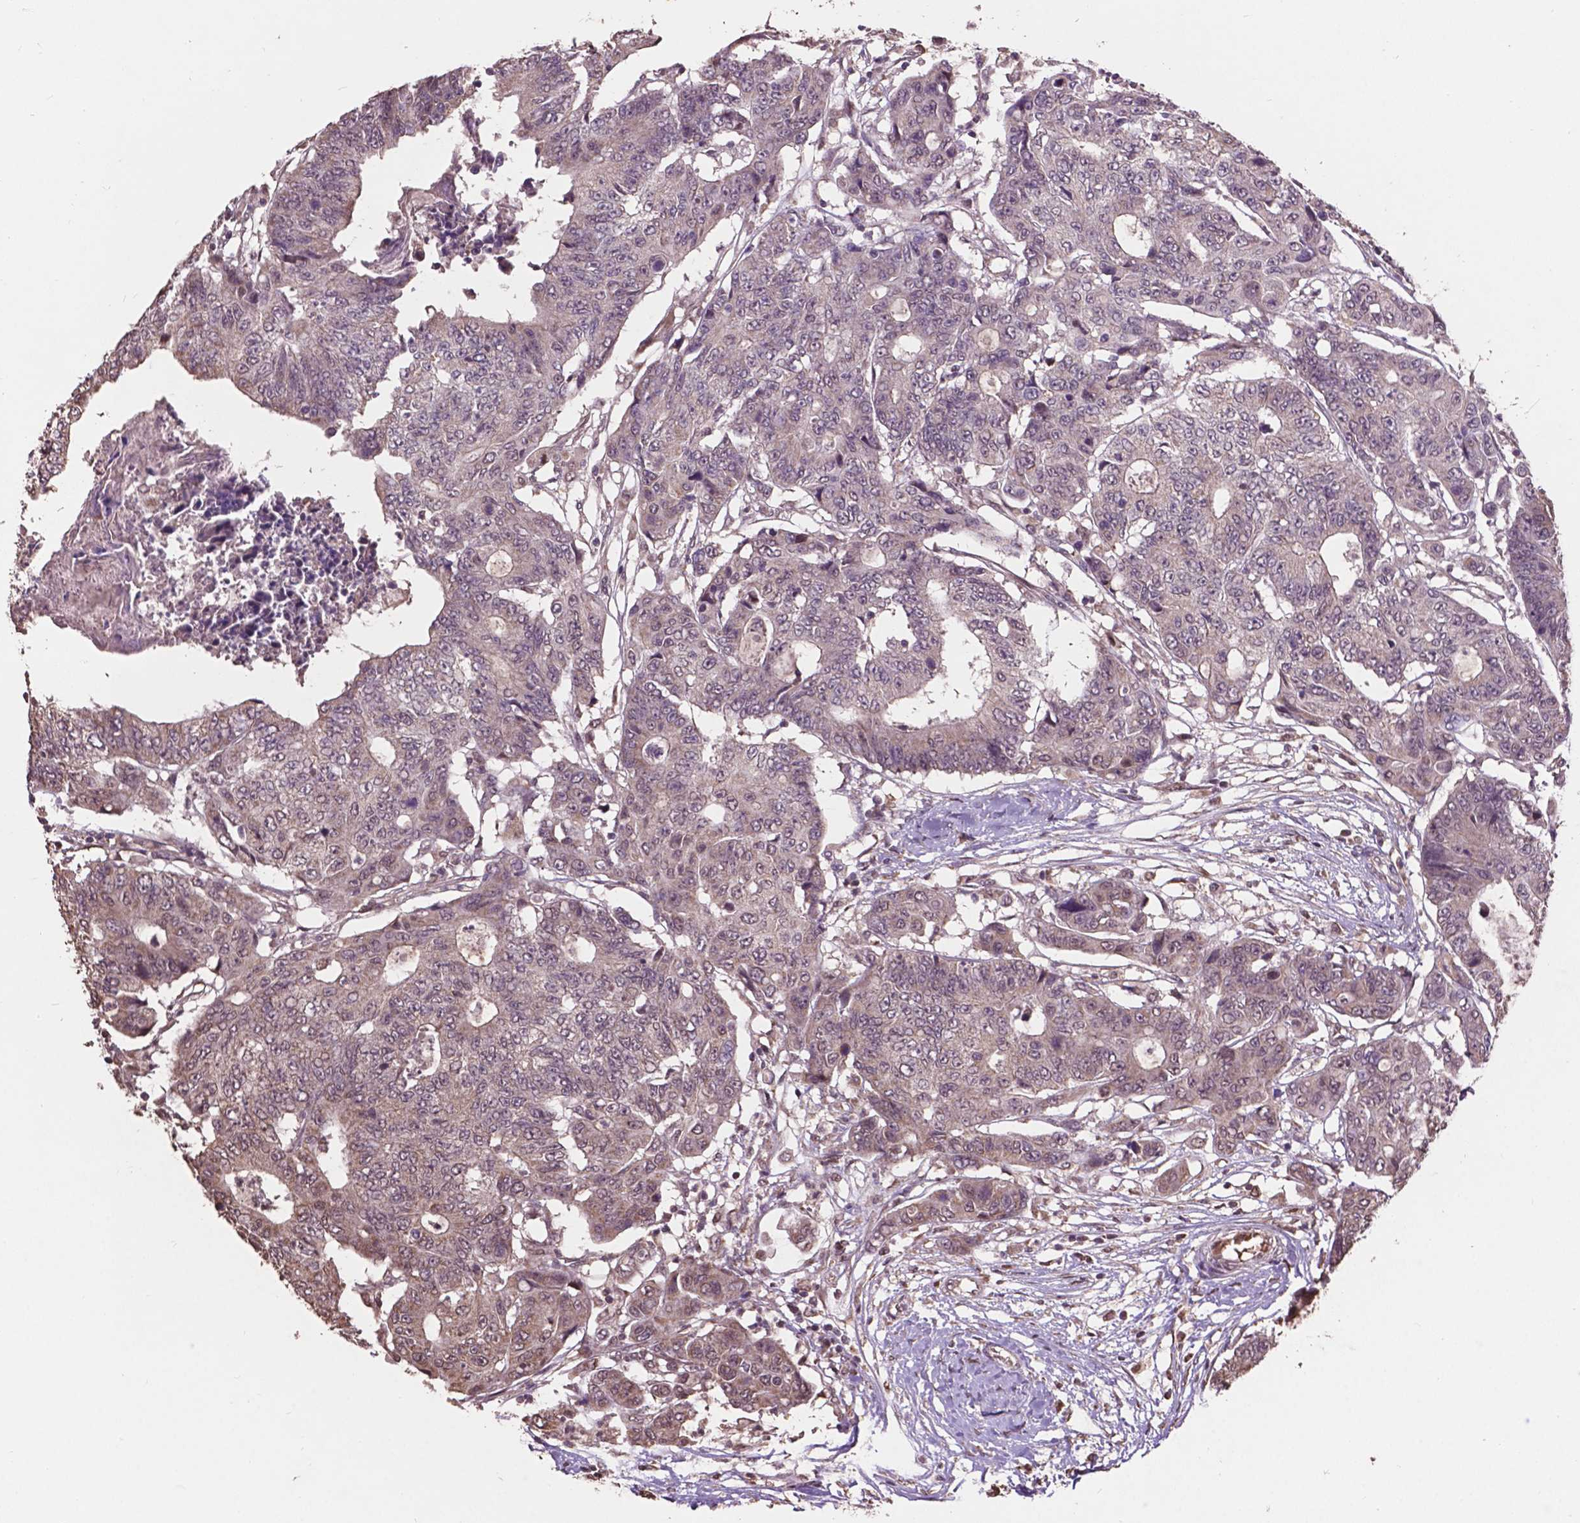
{"staining": {"intensity": "weak", "quantity": "<25%", "location": "cytoplasmic/membranous,nuclear"}, "tissue": "colorectal cancer", "cell_type": "Tumor cells", "image_type": "cancer", "snomed": [{"axis": "morphology", "description": "Adenocarcinoma, NOS"}, {"axis": "topography", "description": "Colon"}], "caption": "Colorectal adenocarcinoma was stained to show a protein in brown. There is no significant positivity in tumor cells.", "gene": "GLRA2", "patient": {"sex": "female", "age": 48}}